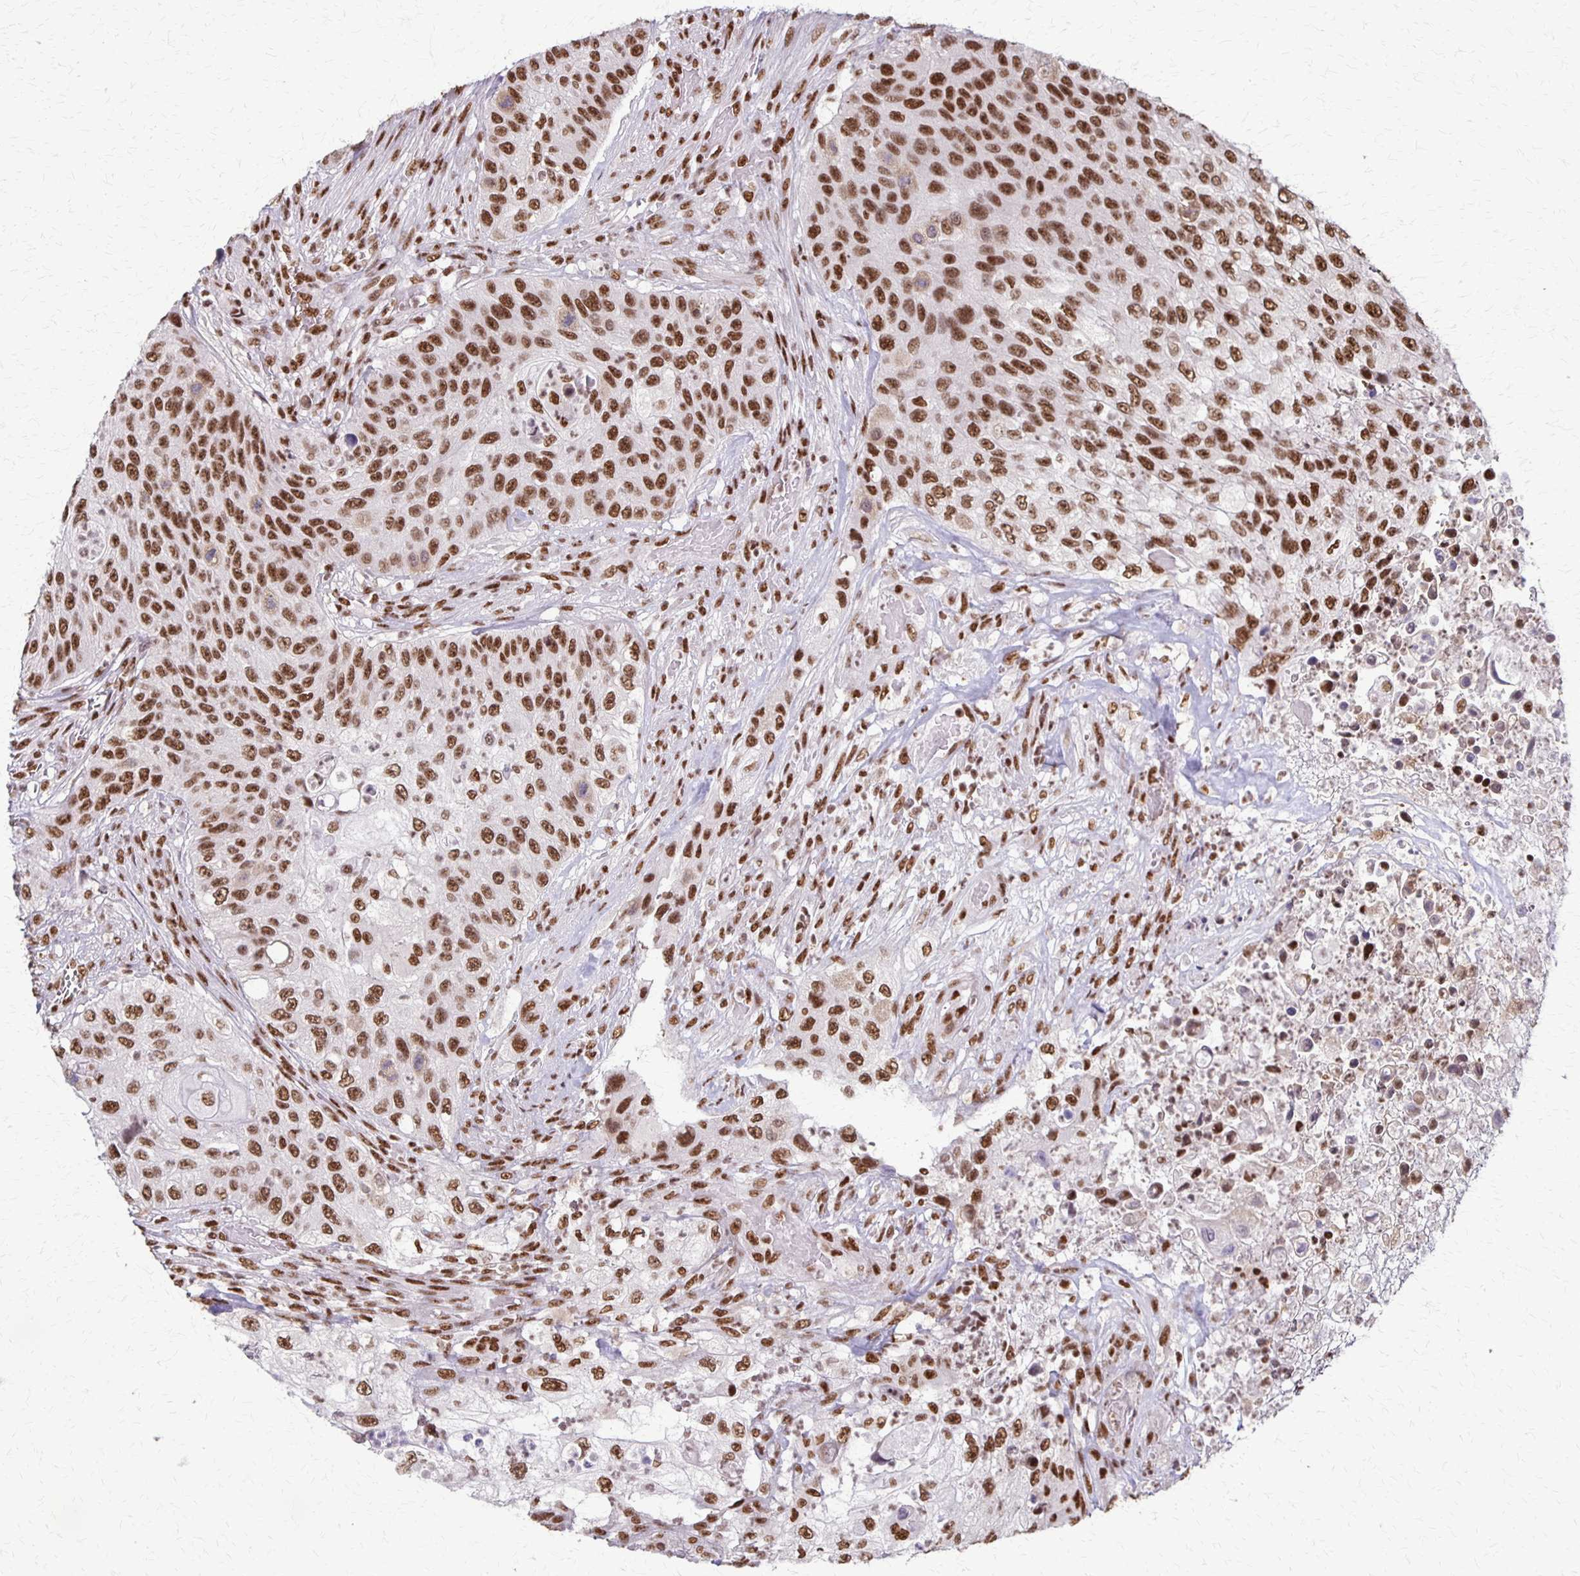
{"staining": {"intensity": "strong", "quantity": ">75%", "location": "nuclear"}, "tissue": "urothelial cancer", "cell_type": "Tumor cells", "image_type": "cancer", "snomed": [{"axis": "morphology", "description": "Urothelial carcinoma, High grade"}, {"axis": "topography", "description": "Urinary bladder"}], "caption": "IHC (DAB) staining of urothelial cancer shows strong nuclear protein positivity in approximately >75% of tumor cells.", "gene": "XRCC6", "patient": {"sex": "female", "age": 60}}